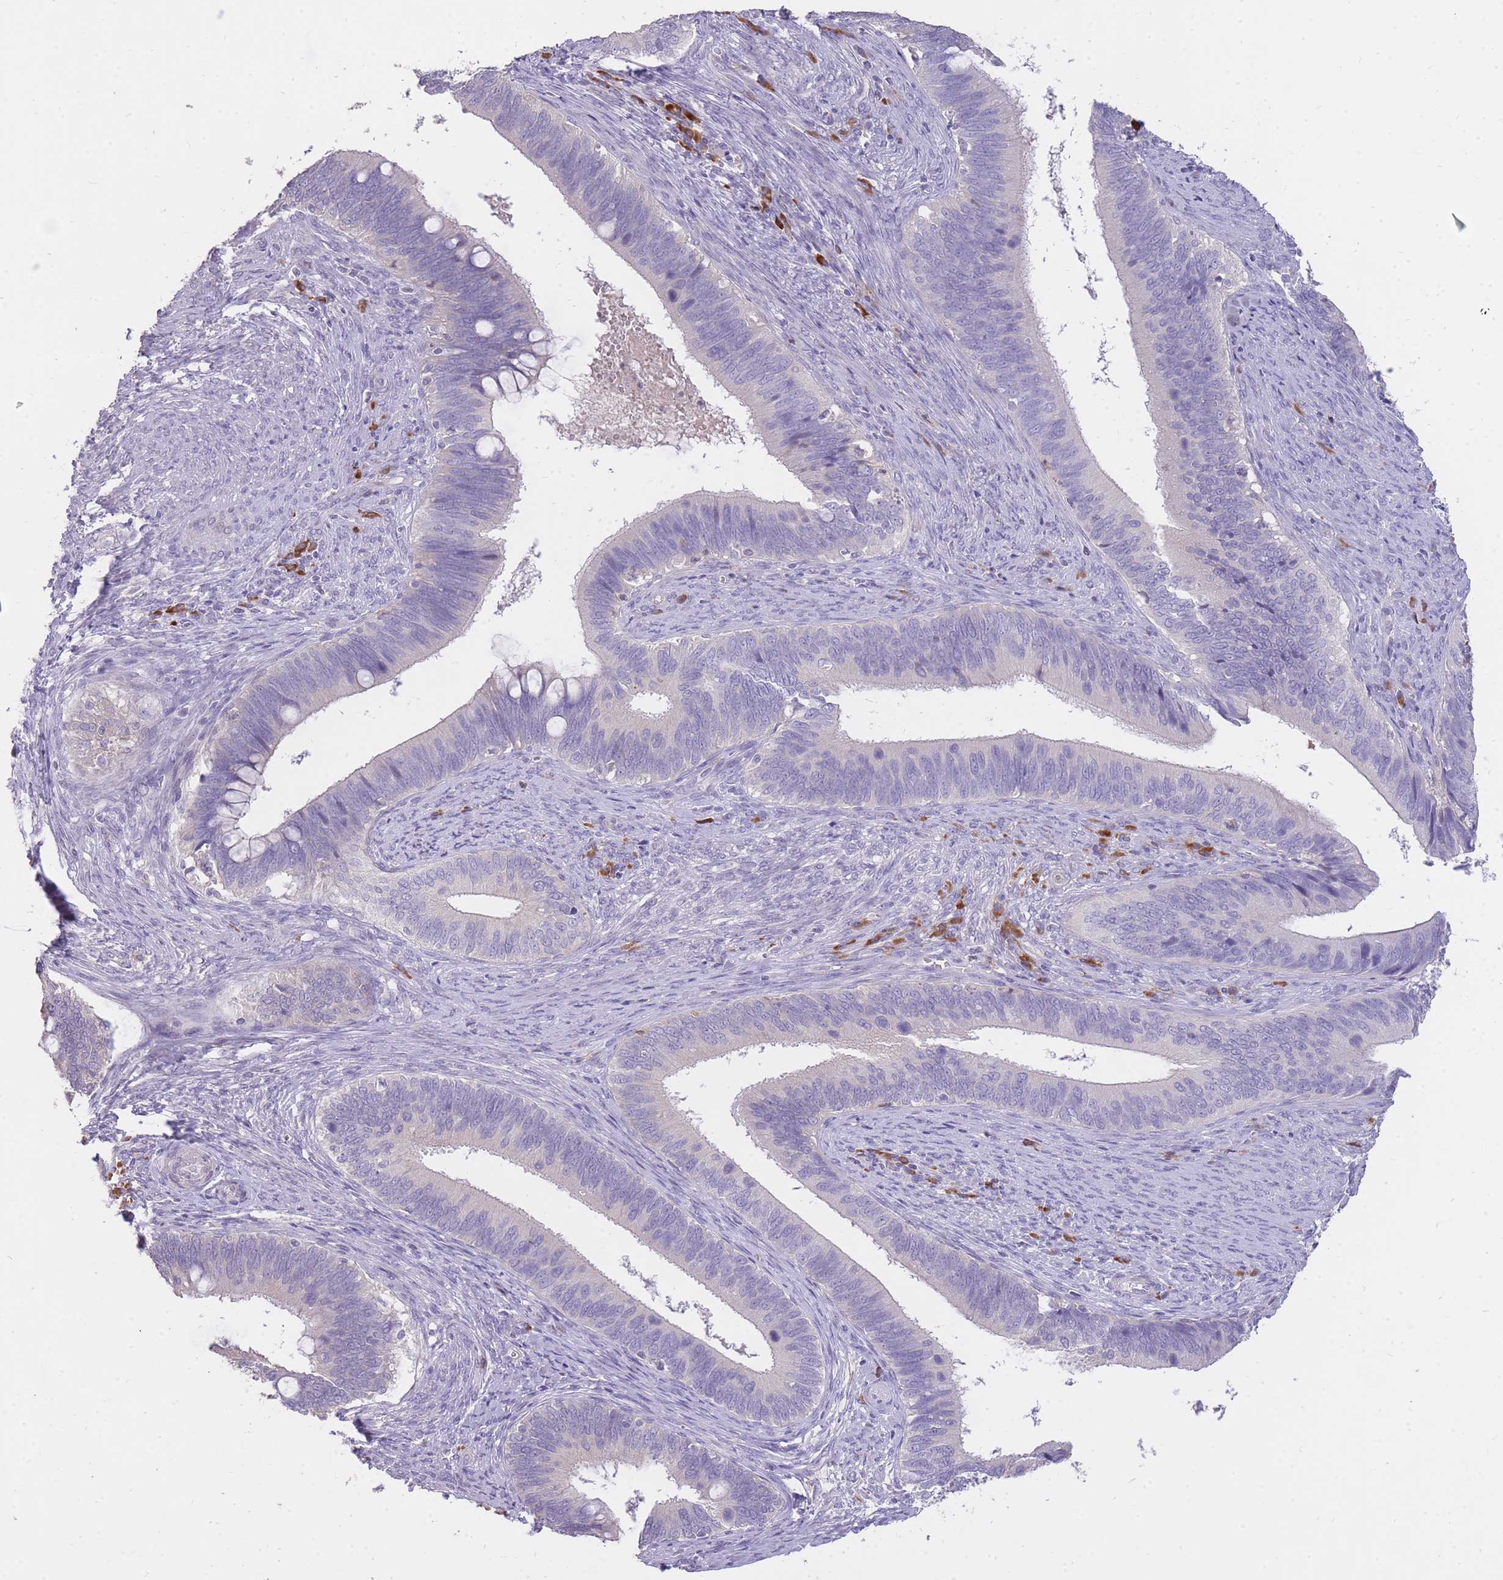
{"staining": {"intensity": "negative", "quantity": "none", "location": "none"}, "tissue": "cervical cancer", "cell_type": "Tumor cells", "image_type": "cancer", "snomed": [{"axis": "morphology", "description": "Adenocarcinoma, NOS"}, {"axis": "topography", "description": "Cervix"}], "caption": "A histopathology image of human cervical cancer (adenocarcinoma) is negative for staining in tumor cells. (Brightfield microscopy of DAB (3,3'-diaminobenzidine) immunohistochemistry (IHC) at high magnification).", "gene": "FRG2C", "patient": {"sex": "female", "age": 42}}